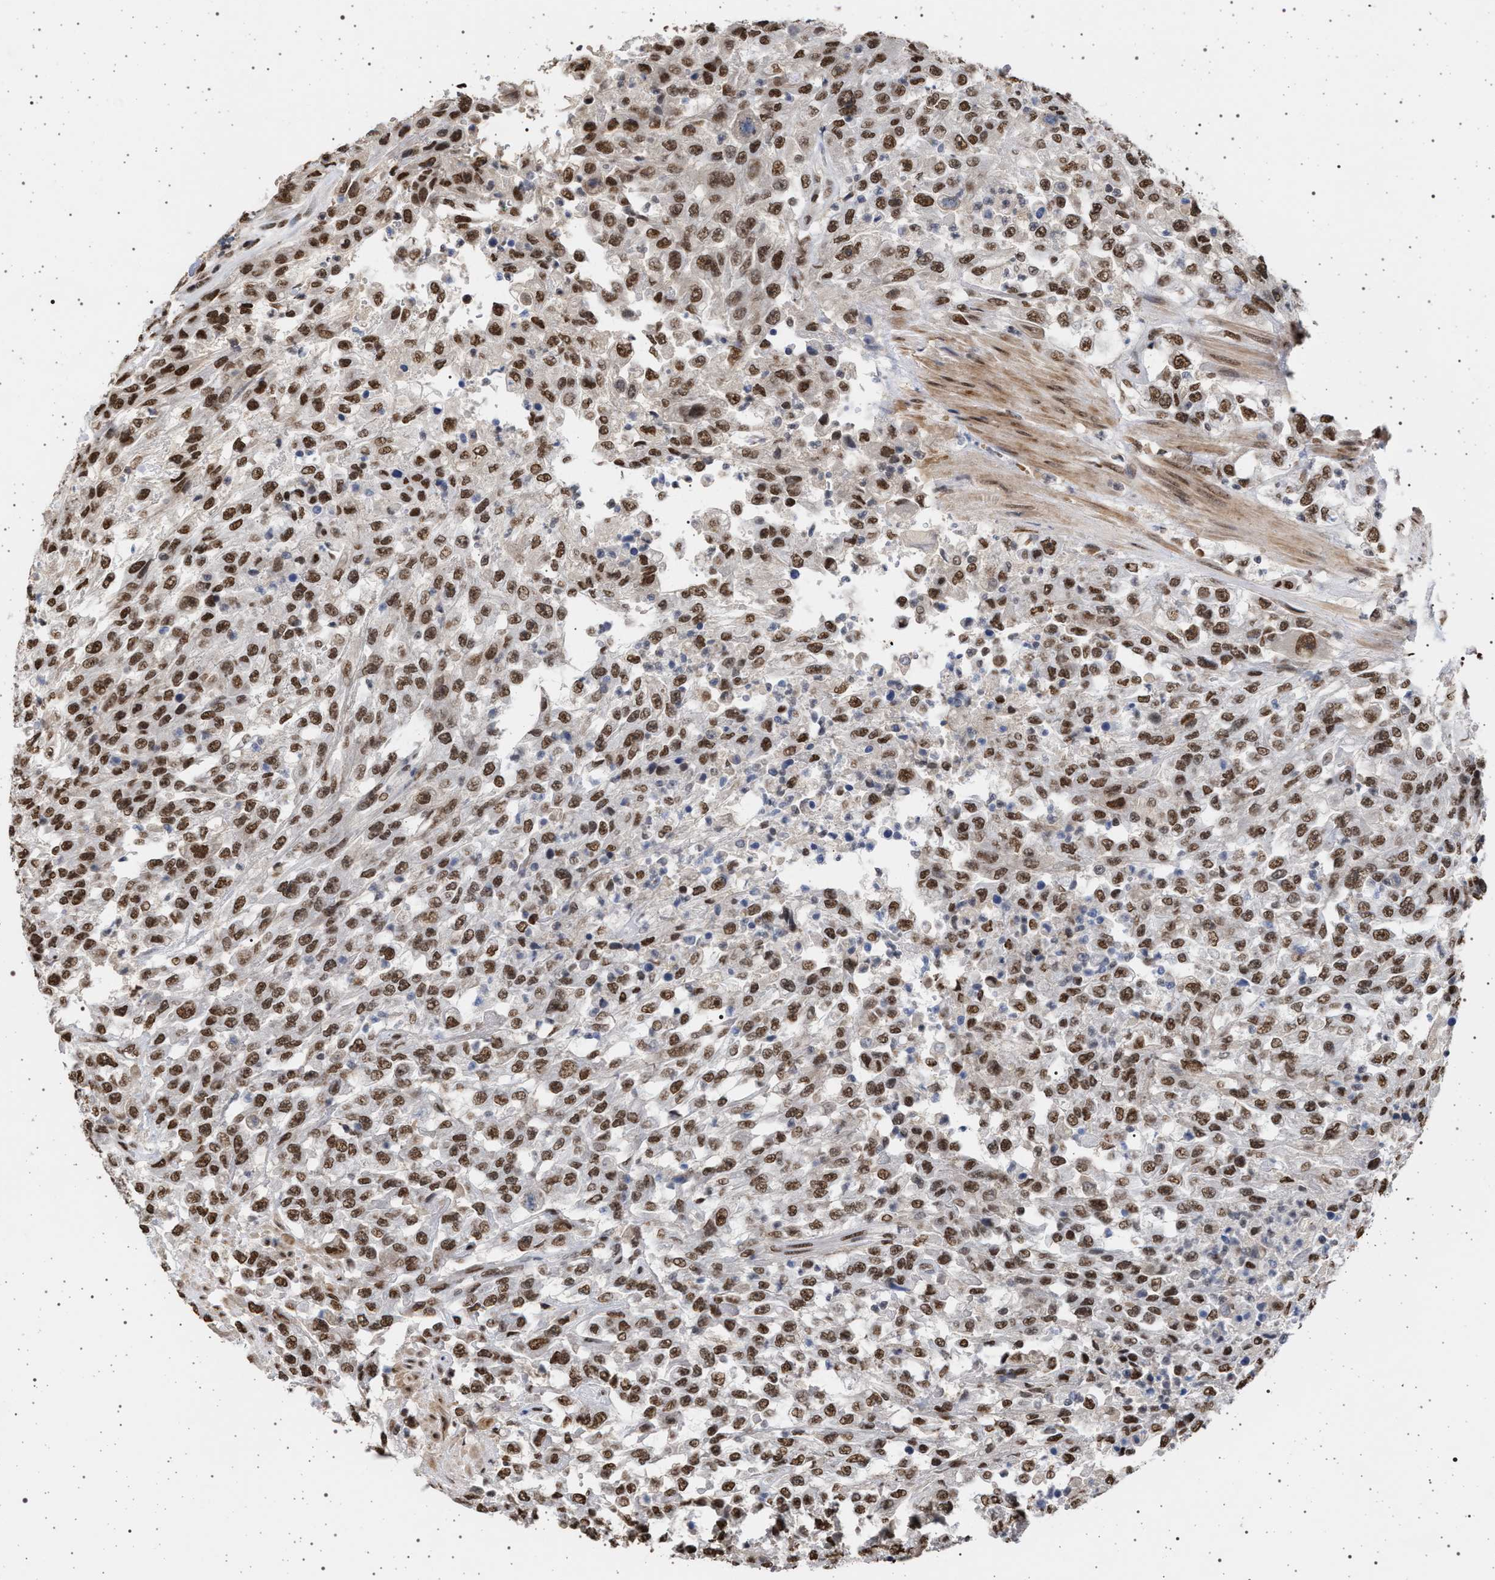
{"staining": {"intensity": "strong", "quantity": ">75%", "location": "nuclear"}, "tissue": "urothelial cancer", "cell_type": "Tumor cells", "image_type": "cancer", "snomed": [{"axis": "morphology", "description": "Urothelial carcinoma, High grade"}, {"axis": "topography", "description": "Urinary bladder"}], "caption": "A micrograph of urothelial carcinoma (high-grade) stained for a protein exhibits strong nuclear brown staining in tumor cells.", "gene": "PHF12", "patient": {"sex": "male", "age": 46}}